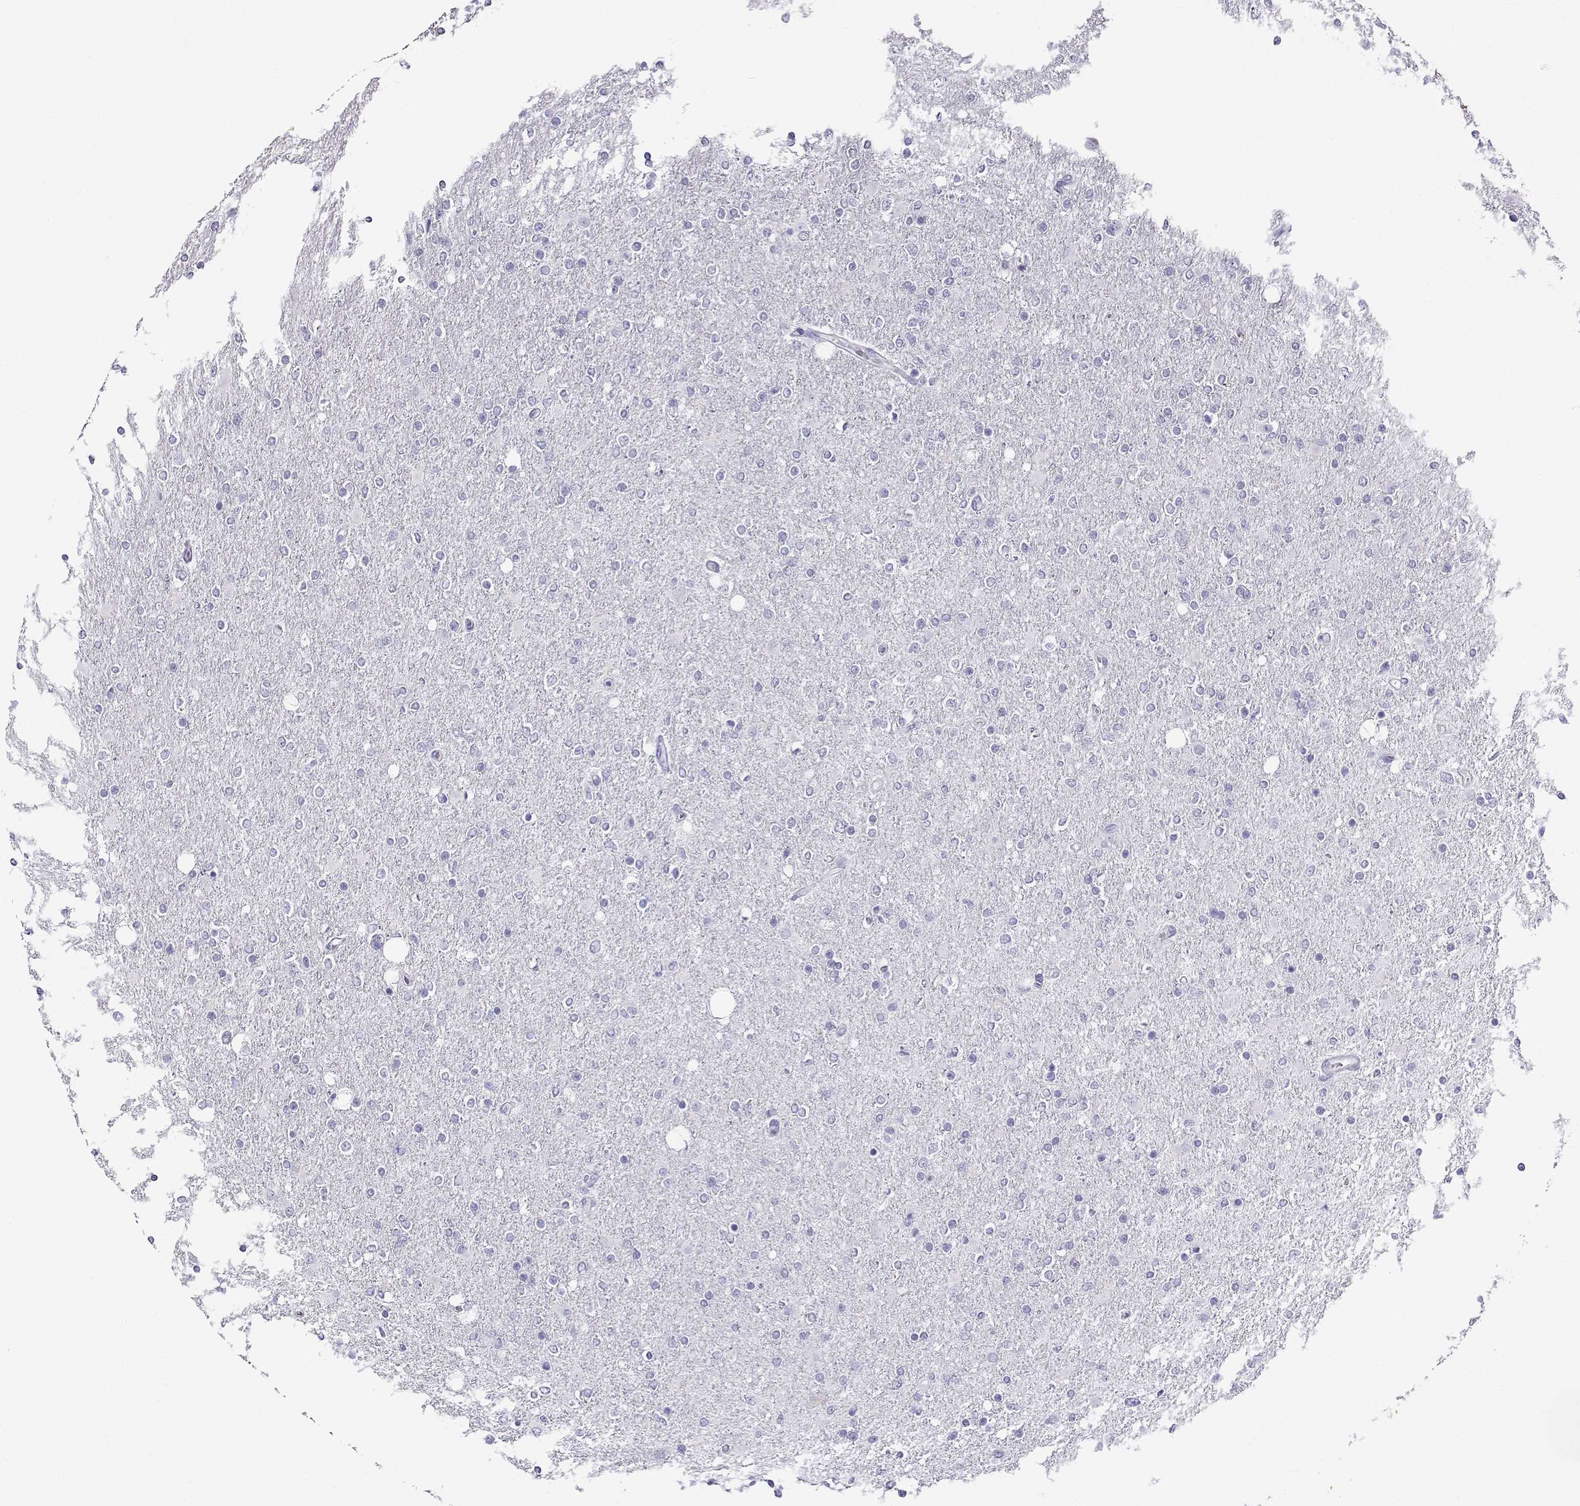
{"staining": {"intensity": "negative", "quantity": "none", "location": "none"}, "tissue": "glioma", "cell_type": "Tumor cells", "image_type": "cancer", "snomed": [{"axis": "morphology", "description": "Glioma, malignant, High grade"}, {"axis": "topography", "description": "Cerebral cortex"}], "caption": "IHC of malignant glioma (high-grade) reveals no expression in tumor cells. (Brightfield microscopy of DAB (3,3'-diaminobenzidine) immunohistochemistry at high magnification).", "gene": "RHOXF2", "patient": {"sex": "male", "age": 70}}